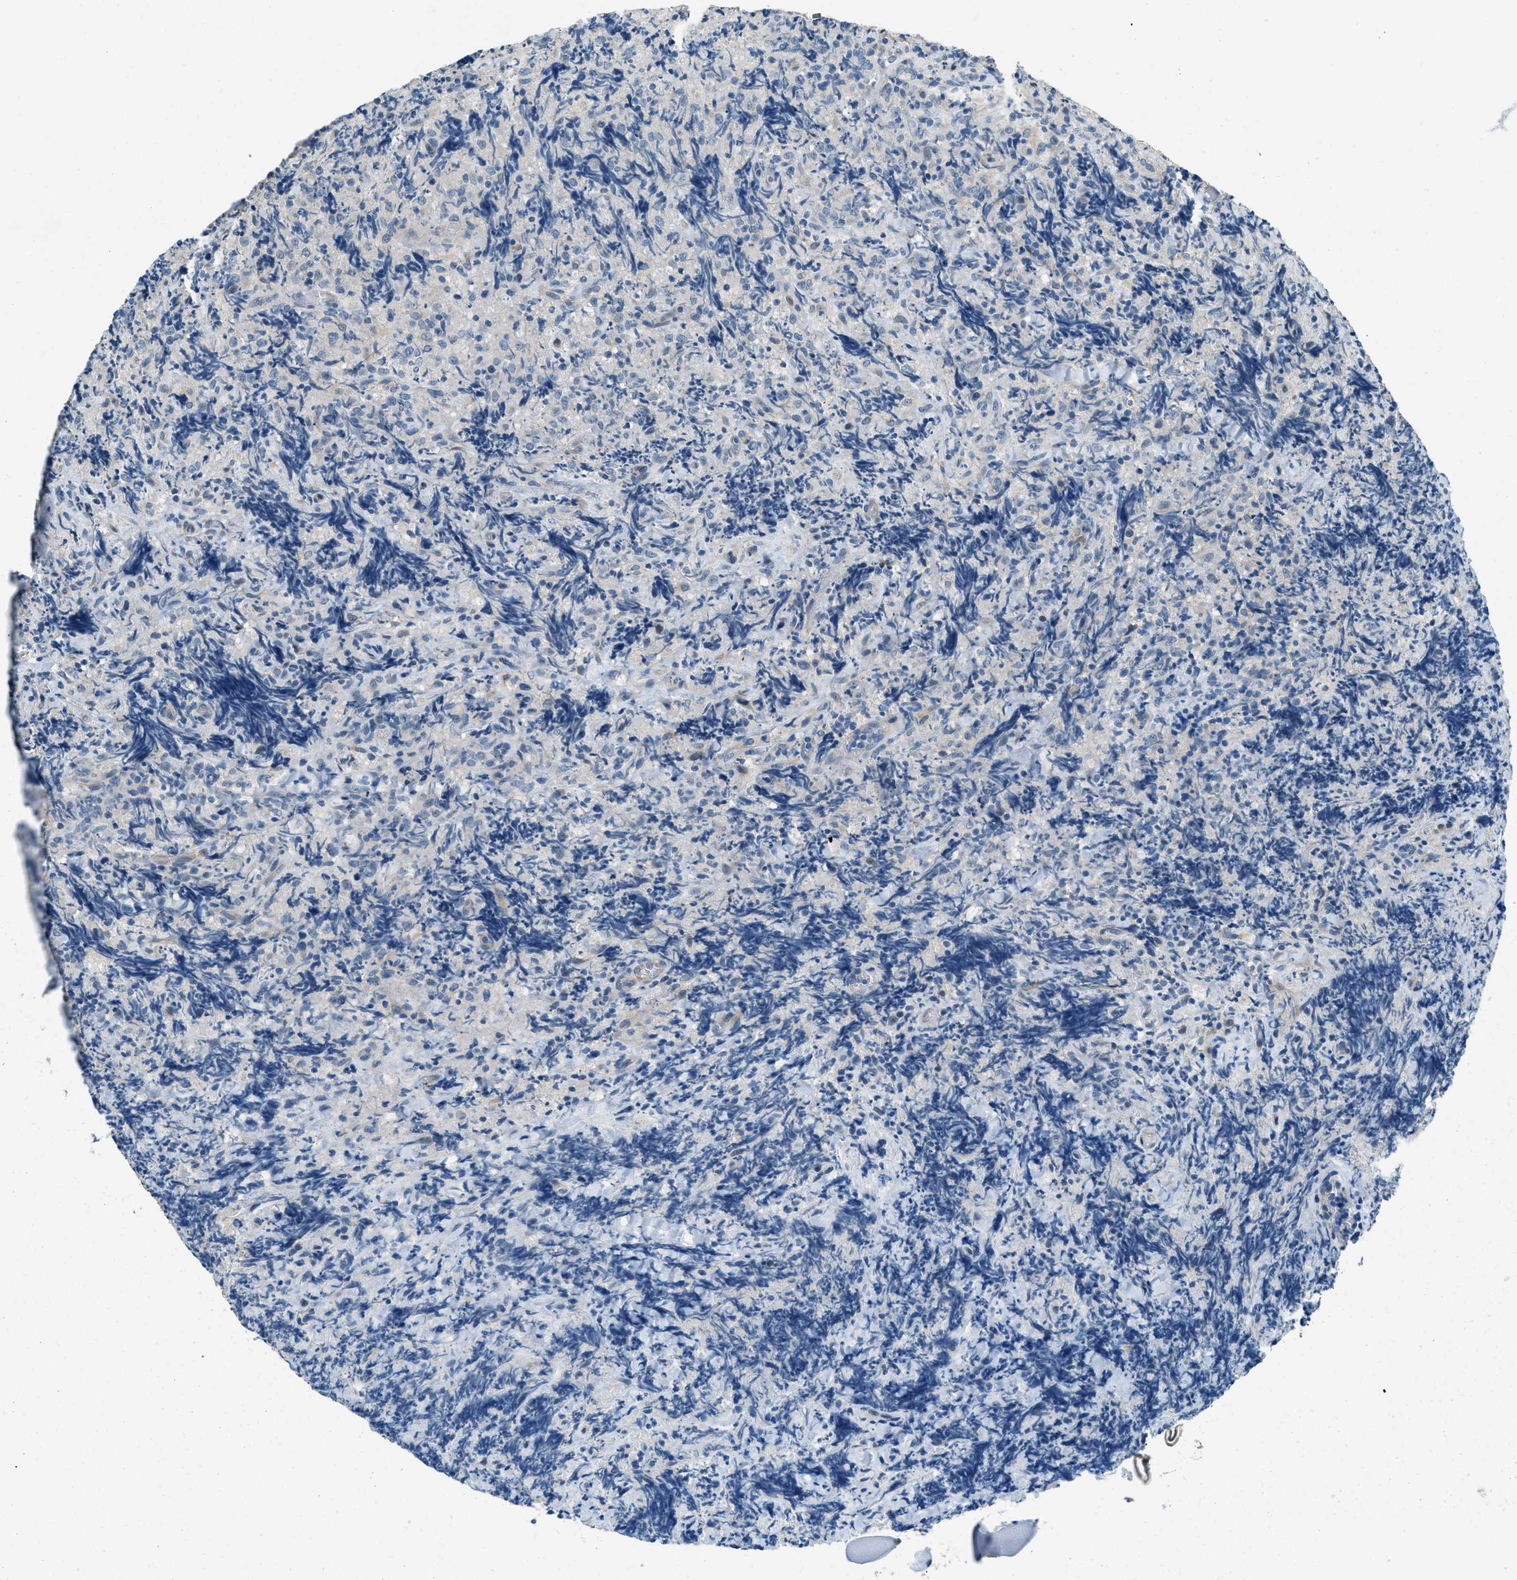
{"staining": {"intensity": "negative", "quantity": "none", "location": "none"}, "tissue": "lymphoma", "cell_type": "Tumor cells", "image_type": "cancer", "snomed": [{"axis": "morphology", "description": "Malignant lymphoma, non-Hodgkin's type, High grade"}, {"axis": "topography", "description": "Tonsil"}], "caption": "High magnification brightfield microscopy of lymphoma stained with DAB (3,3'-diaminobenzidine) (brown) and counterstained with hematoxylin (blue): tumor cells show no significant staining.", "gene": "ZNF367", "patient": {"sex": "female", "age": 36}}